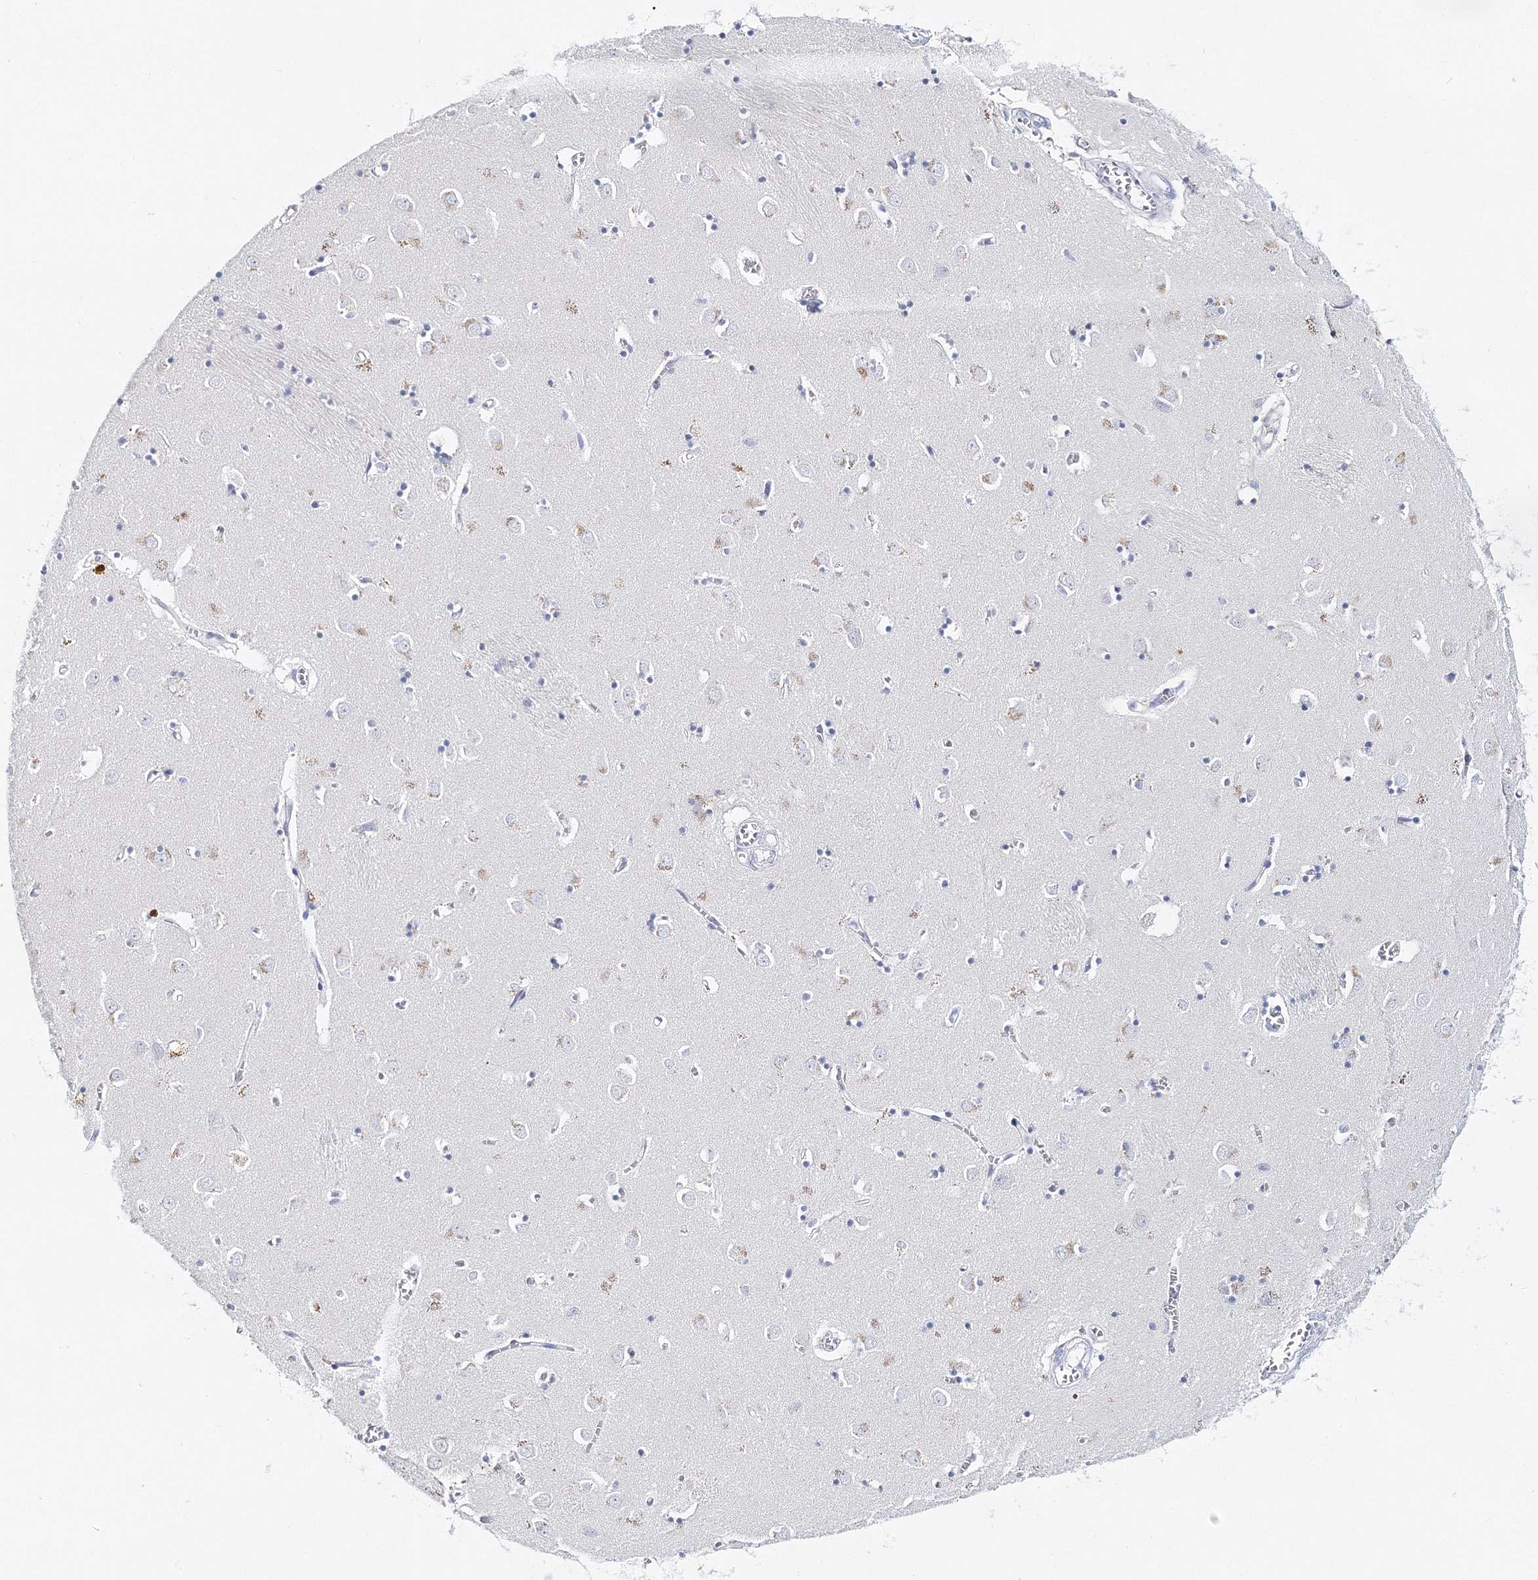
{"staining": {"intensity": "negative", "quantity": "none", "location": "none"}, "tissue": "caudate", "cell_type": "Glial cells", "image_type": "normal", "snomed": [{"axis": "morphology", "description": "Normal tissue, NOS"}, {"axis": "topography", "description": "Lateral ventricle wall"}], "caption": "Immunohistochemical staining of benign human caudate demonstrates no significant expression in glial cells.", "gene": "MYOZ2", "patient": {"sex": "male", "age": 70}}